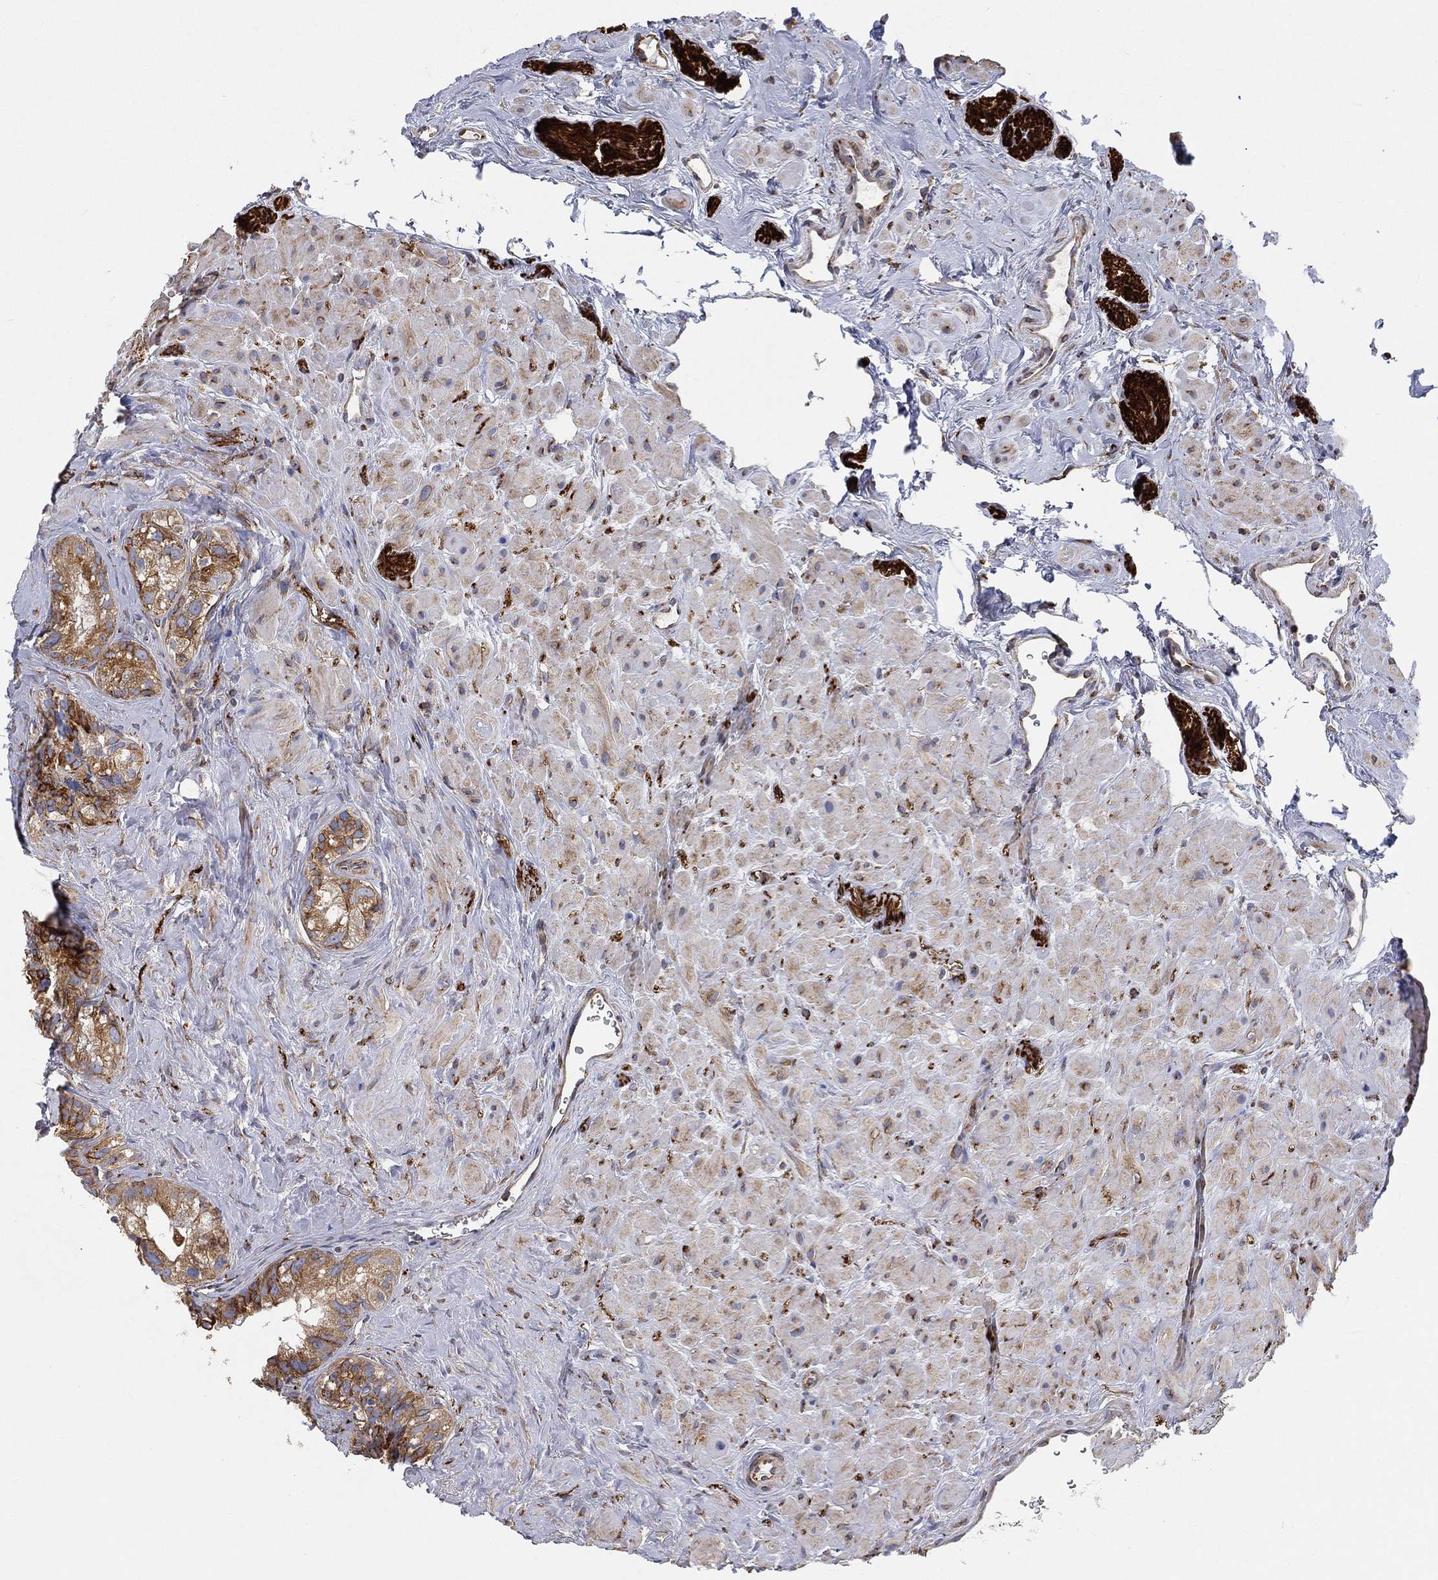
{"staining": {"intensity": "moderate", "quantity": "25%-75%", "location": "cytoplasmic/membranous"}, "tissue": "seminal vesicle", "cell_type": "Glandular cells", "image_type": "normal", "snomed": [{"axis": "morphology", "description": "Normal tissue, NOS"}, {"axis": "topography", "description": "Seminal veicle"}], "caption": "Immunohistochemistry (IHC) image of normal human seminal vesicle stained for a protein (brown), which demonstrates medium levels of moderate cytoplasmic/membranous expression in about 25%-75% of glandular cells.", "gene": "TMEM25", "patient": {"sex": "male", "age": 72}}